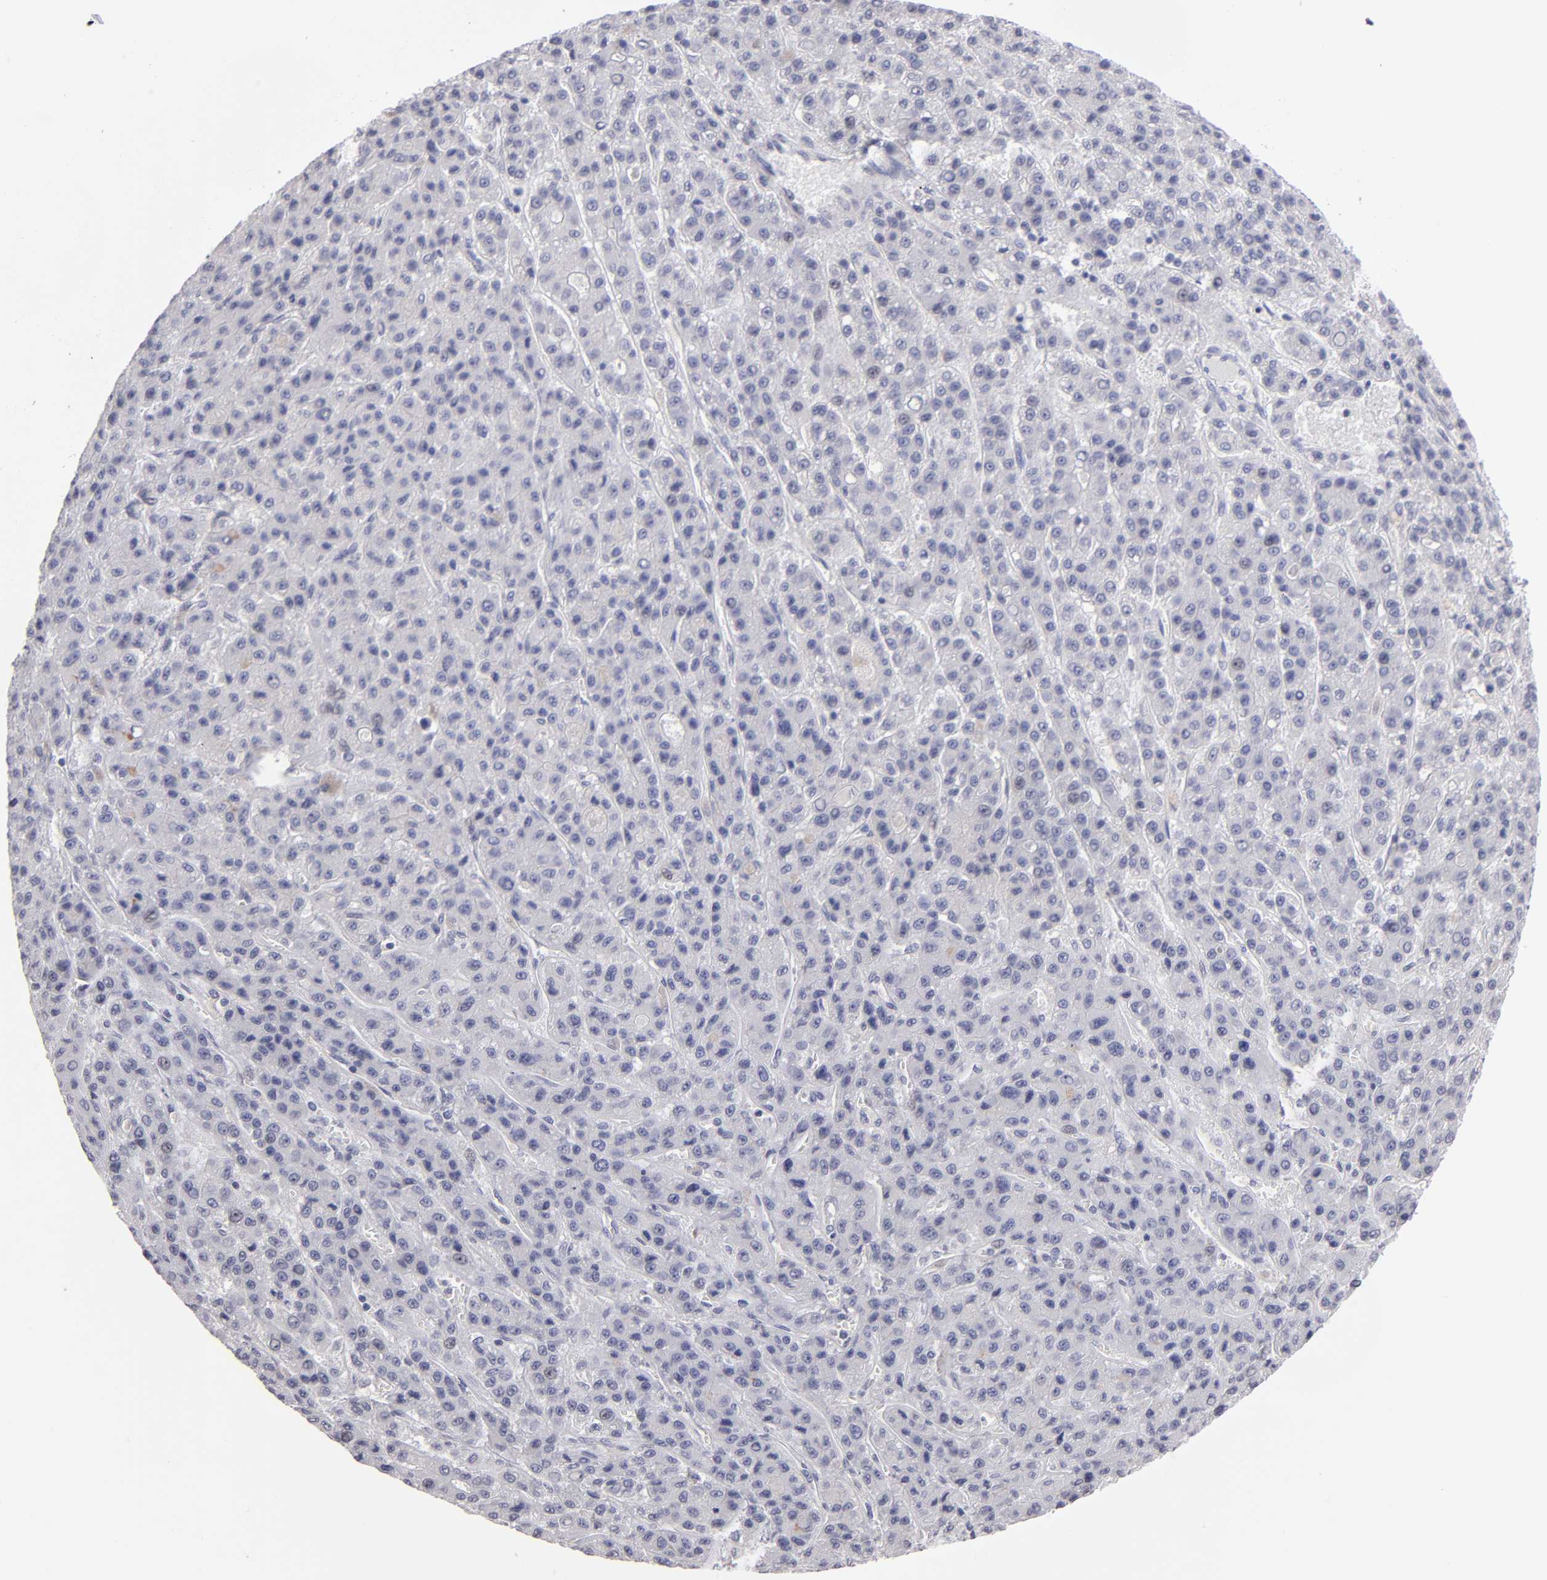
{"staining": {"intensity": "negative", "quantity": "none", "location": "none"}, "tissue": "liver cancer", "cell_type": "Tumor cells", "image_type": "cancer", "snomed": [{"axis": "morphology", "description": "Carcinoma, Hepatocellular, NOS"}, {"axis": "topography", "description": "Liver"}], "caption": "Immunohistochemistry (IHC) image of liver cancer stained for a protein (brown), which shows no positivity in tumor cells. (DAB immunohistochemistry with hematoxylin counter stain).", "gene": "TEX11", "patient": {"sex": "male", "age": 70}}